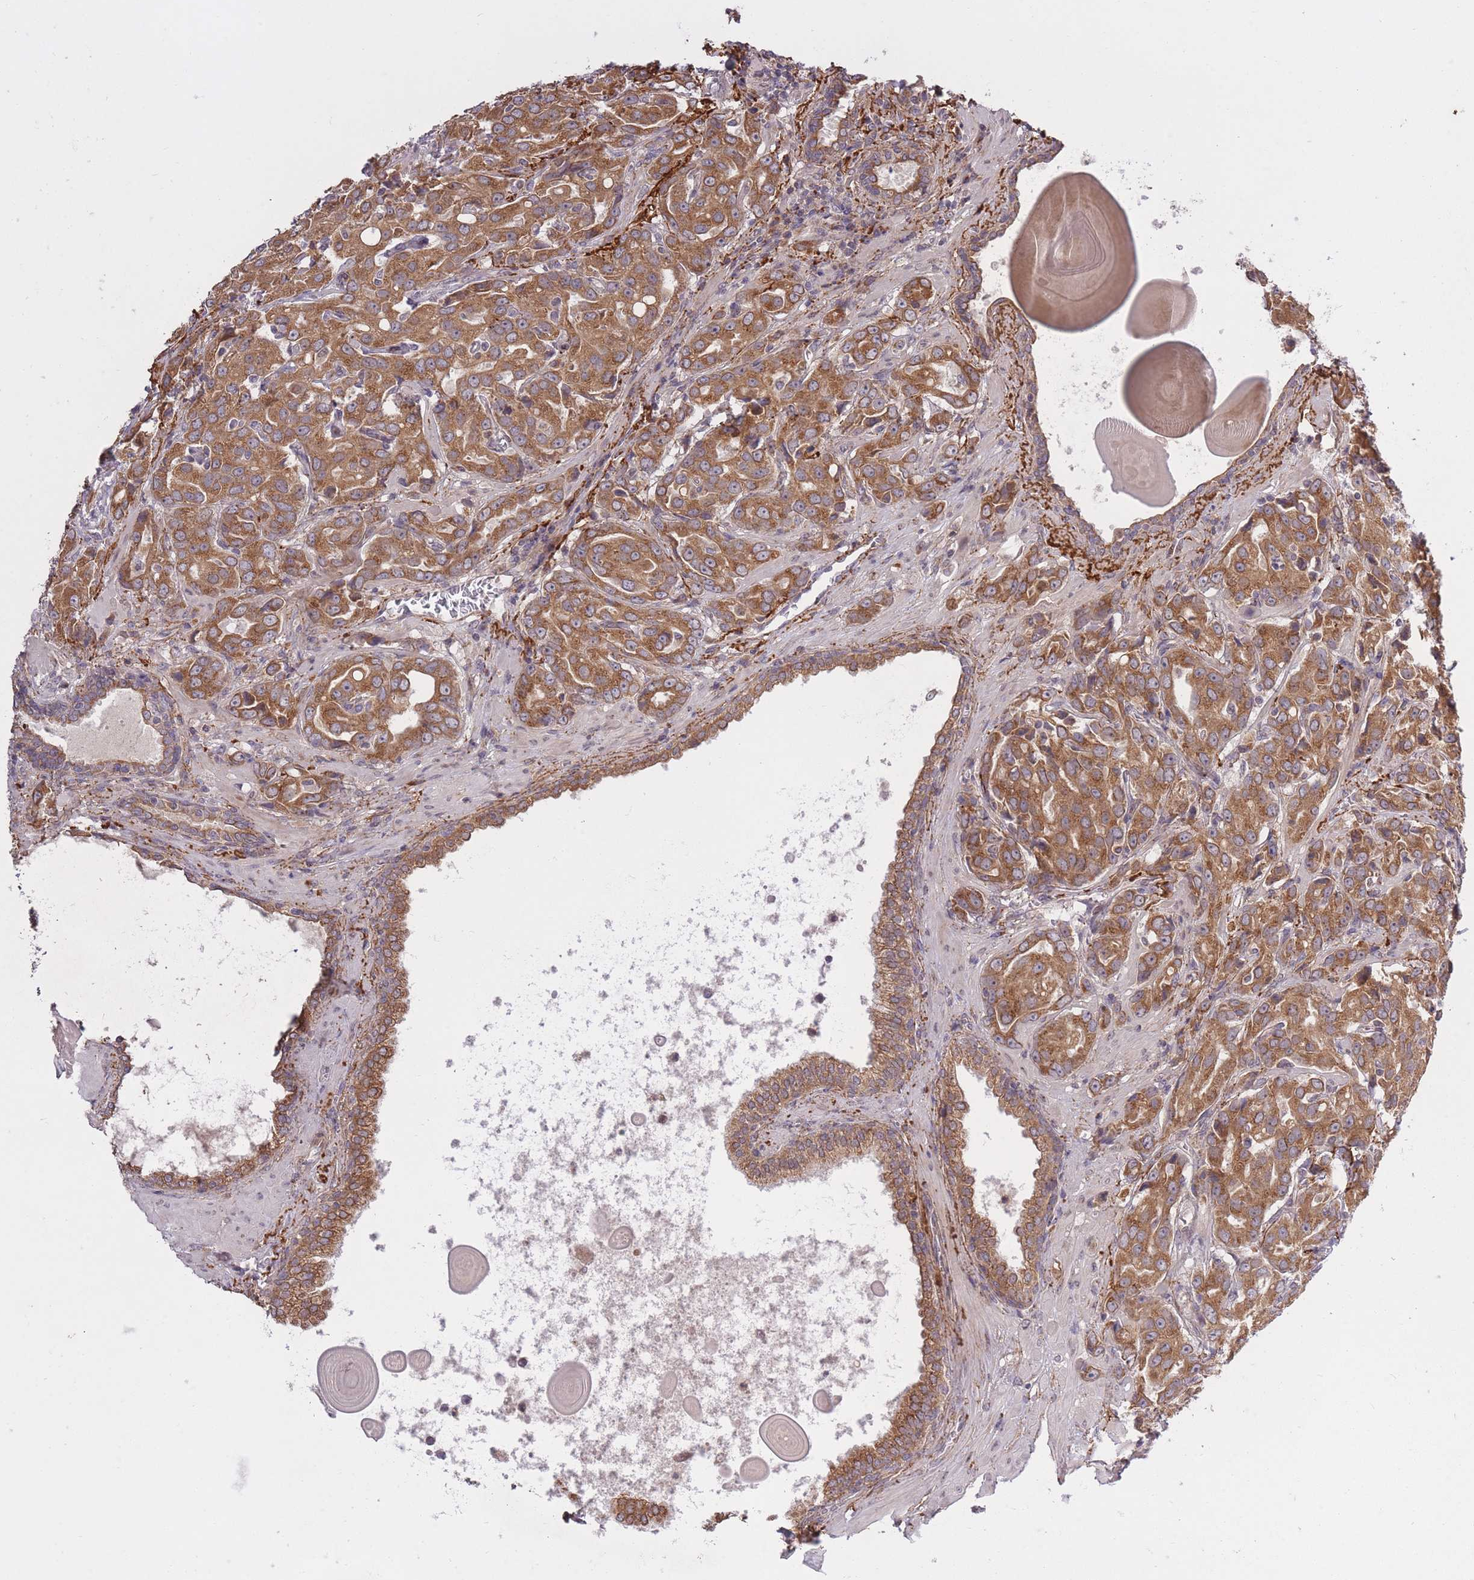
{"staining": {"intensity": "moderate", "quantity": ">75%", "location": "cytoplasmic/membranous"}, "tissue": "prostate cancer", "cell_type": "Tumor cells", "image_type": "cancer", "snomed": [{"axis": "morphology", "description": "Adenocarcinoma, High grade"}, {"axis": "topography", "description": "Prostate"}], "caption": "Immunohistochemical staining of human prostate high-grade adenocarcinoma reveals moderate cytoplasmic/membranous protein expression in approximately >75% of tumor cells.", "gene": "ZNF391", "patient": {"sex": "male", "age": 68}}